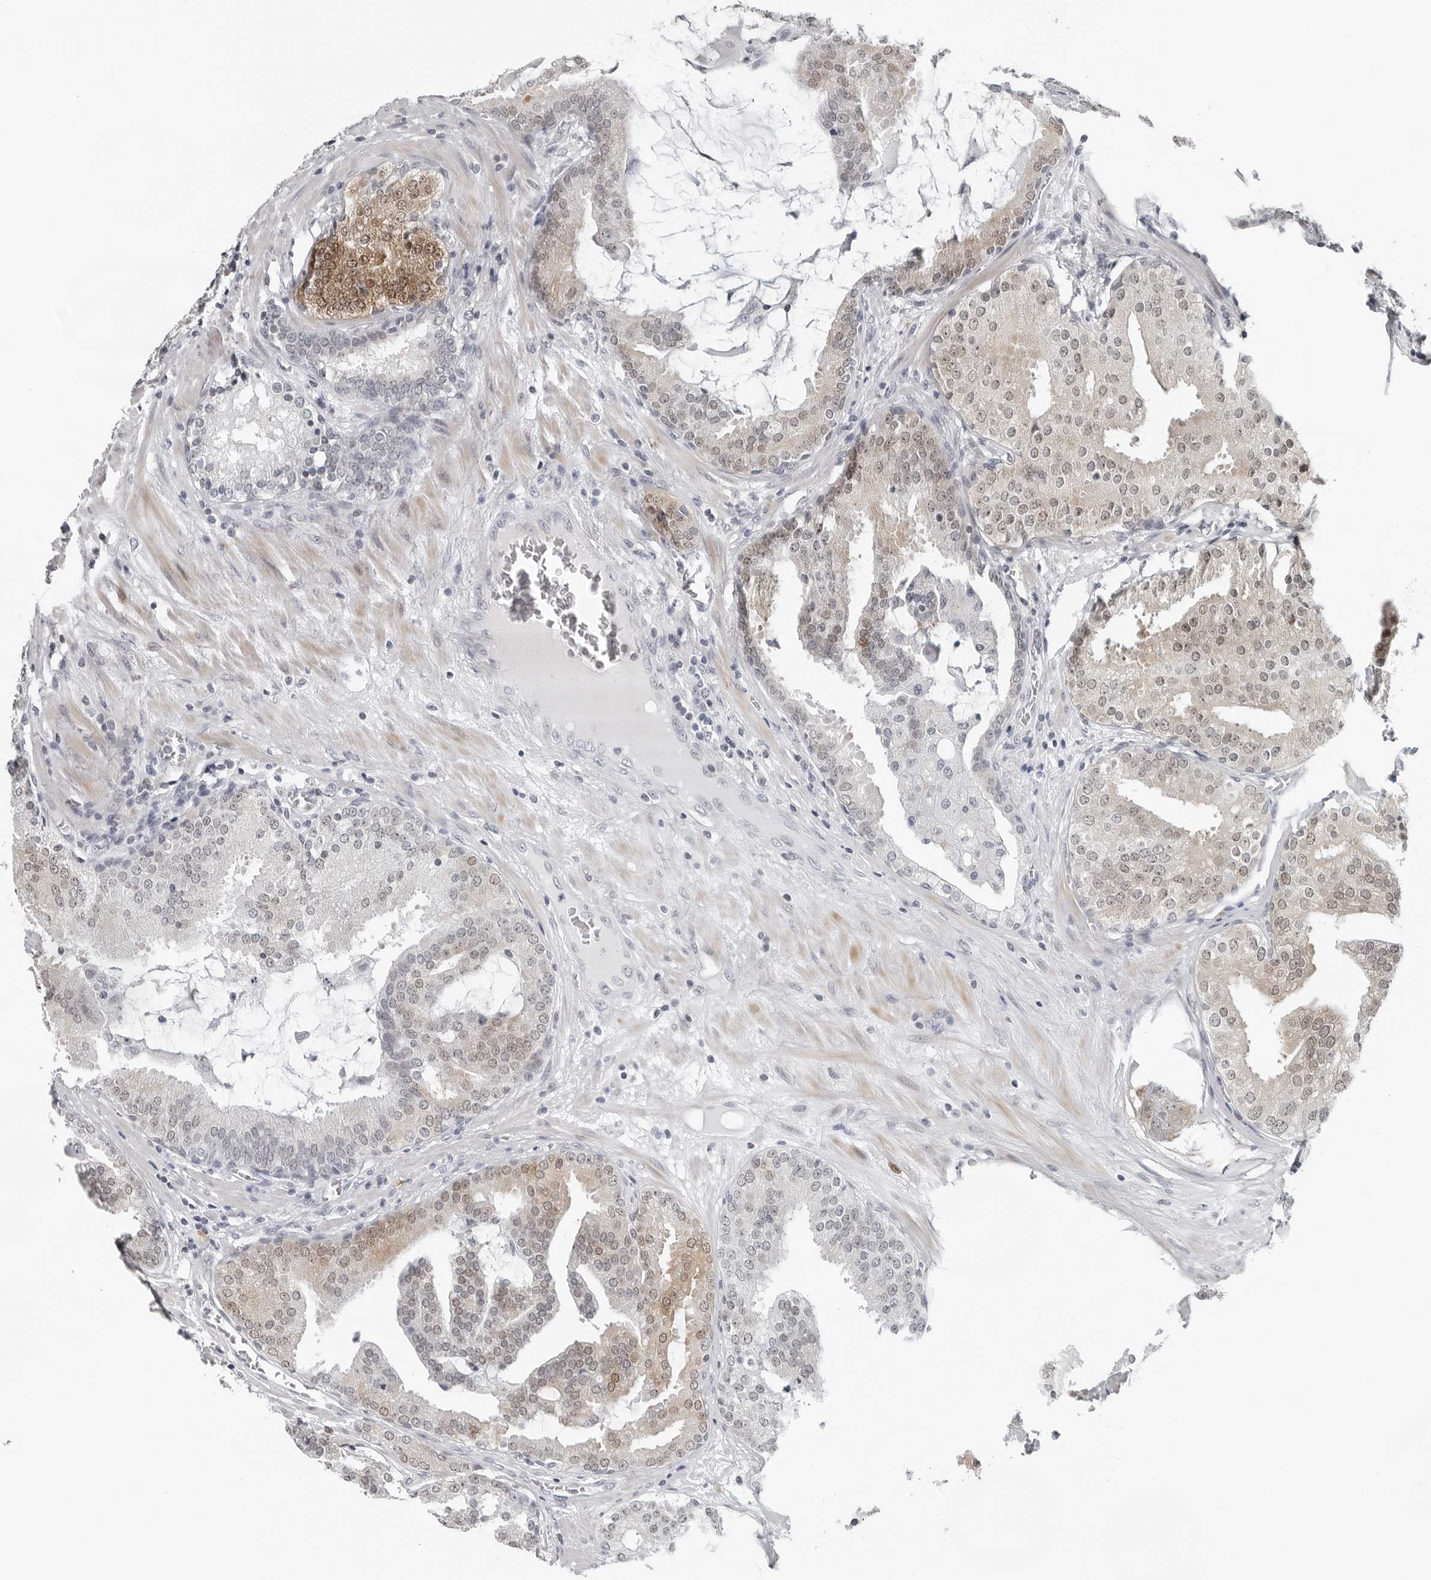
{"staining": {"intensity": "weak", "quantity": "25%-75%", "location": "cytoplasmic/membranous,nuclear"}, "tissue": "prostate cancer", "cell_type": "Tumor cells", "image_type": "cancer", "snomed": [{"axis": "morphology", "description": "Adenocarcinoma, Low grade"}, {"axis": "topography", "description": "Prostate"}], "caption": "Immunohistochemistry of low-grade adenocarcinoma (prostate) demonstrates low levels of weak cytoplasmic/membranous and nuclear positivity in about 25%-75% of tumor cells. (IHC, brightfield microscopy, high magnification).", "gene": "PPP1R42", "patient": {"sex": "male", "age": 67}}